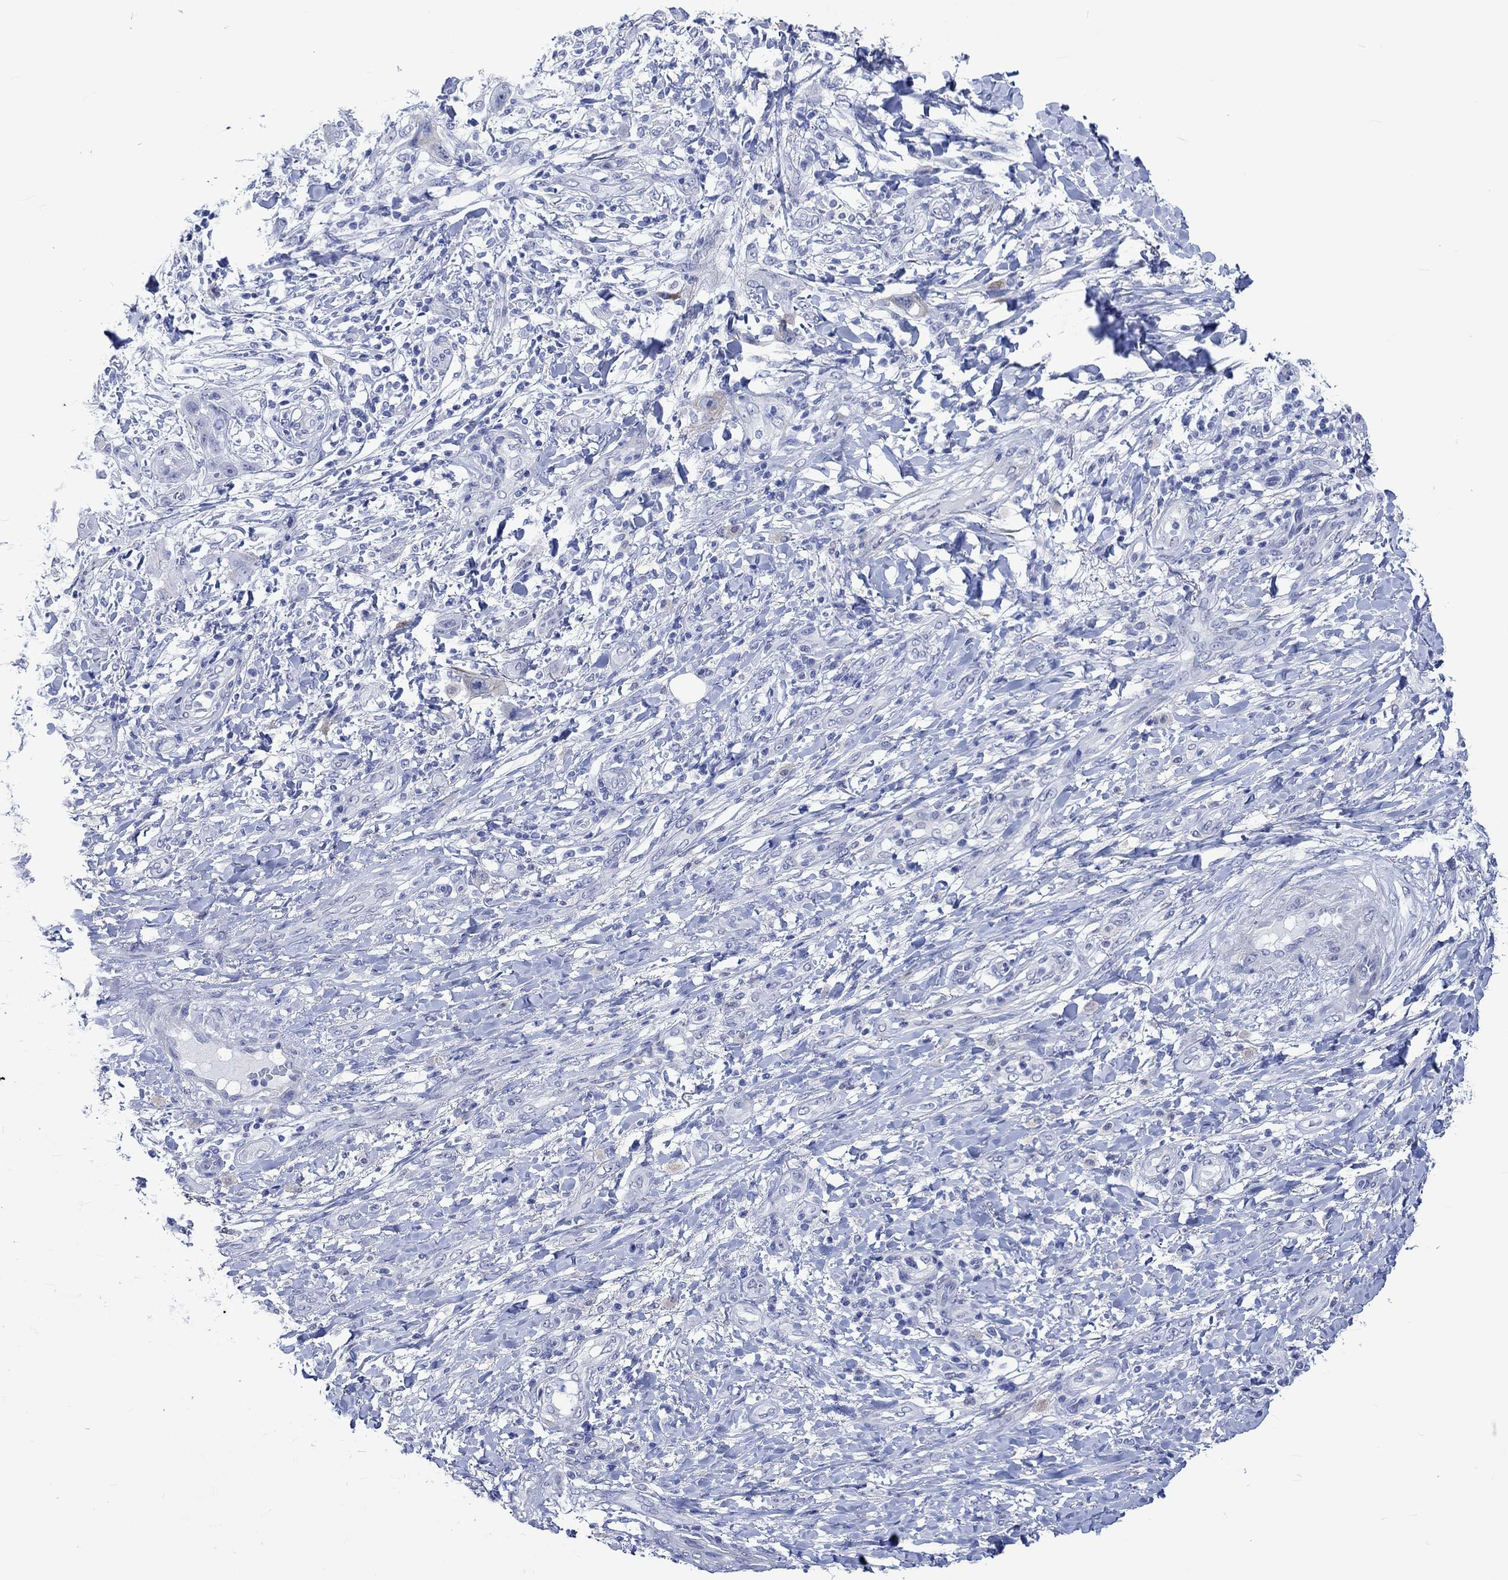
{"staining": {"intensity": "negative", "quantity": "none", "location": "none"}, "tissue": "skin cancer", "cell_type": "Tumor cells", "image_type": "cancer", "snomed": [{"axis": "morphology", "description": "Squamous cell carcinoma, NOS"}, {"axis": "topography", "description": "Skin"}], "caption": "Tumor cells are negative for brown protein staining in squamous cell carcinoma (skin). (DAB (3,3'-diaminobenzidine) immunohistochemistry with hematoxylin counter stain).", "gene": "KLHL33", "patient": {"sex": "male", "age": 62}}